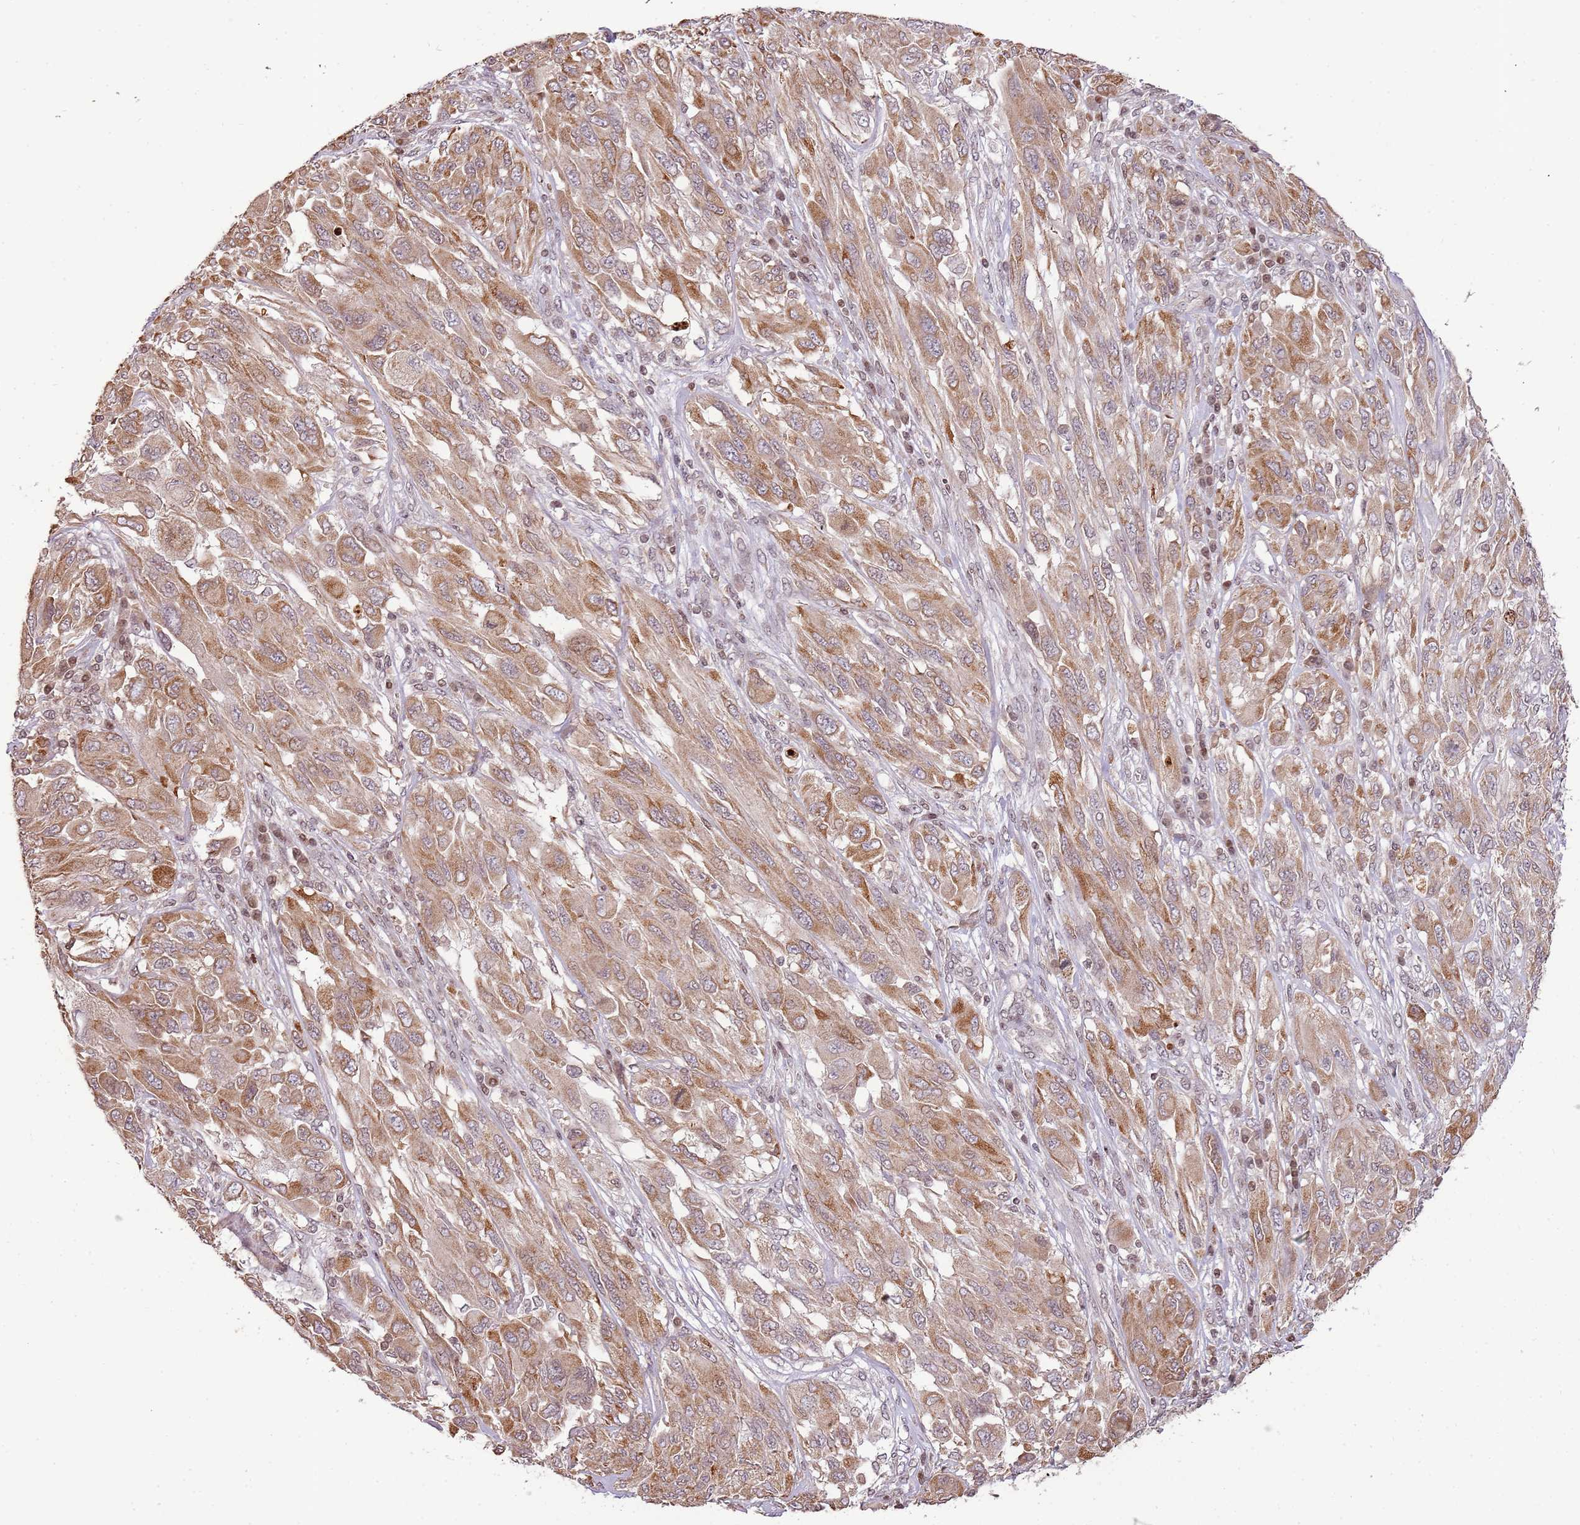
{"staining": {"intensity": "moderate", "quantity": "25%-75%", "location": "cytoplasmic/membranous"}, "tissue": "melanoma", "cell_type": "Tumor cells", "image_type": "cancer", "snomed": [{"axis": "morphology", "description": "Malignant melanoma, NOS"}, {"axis": "topography", "description": "Skin"}], "caption": "Immunohistochemistry image of neoplastic tissue: human melanoma stained using immunohistochemistry demonstrates medium levels of moderate protein expression localized specifically in the cytoplasmic/membranous of tumor cells, appearing as a cytoplasmic/membranous brown color.", "gene": "SAMSN1", "patient": {"sex": "female", "age": 91}}